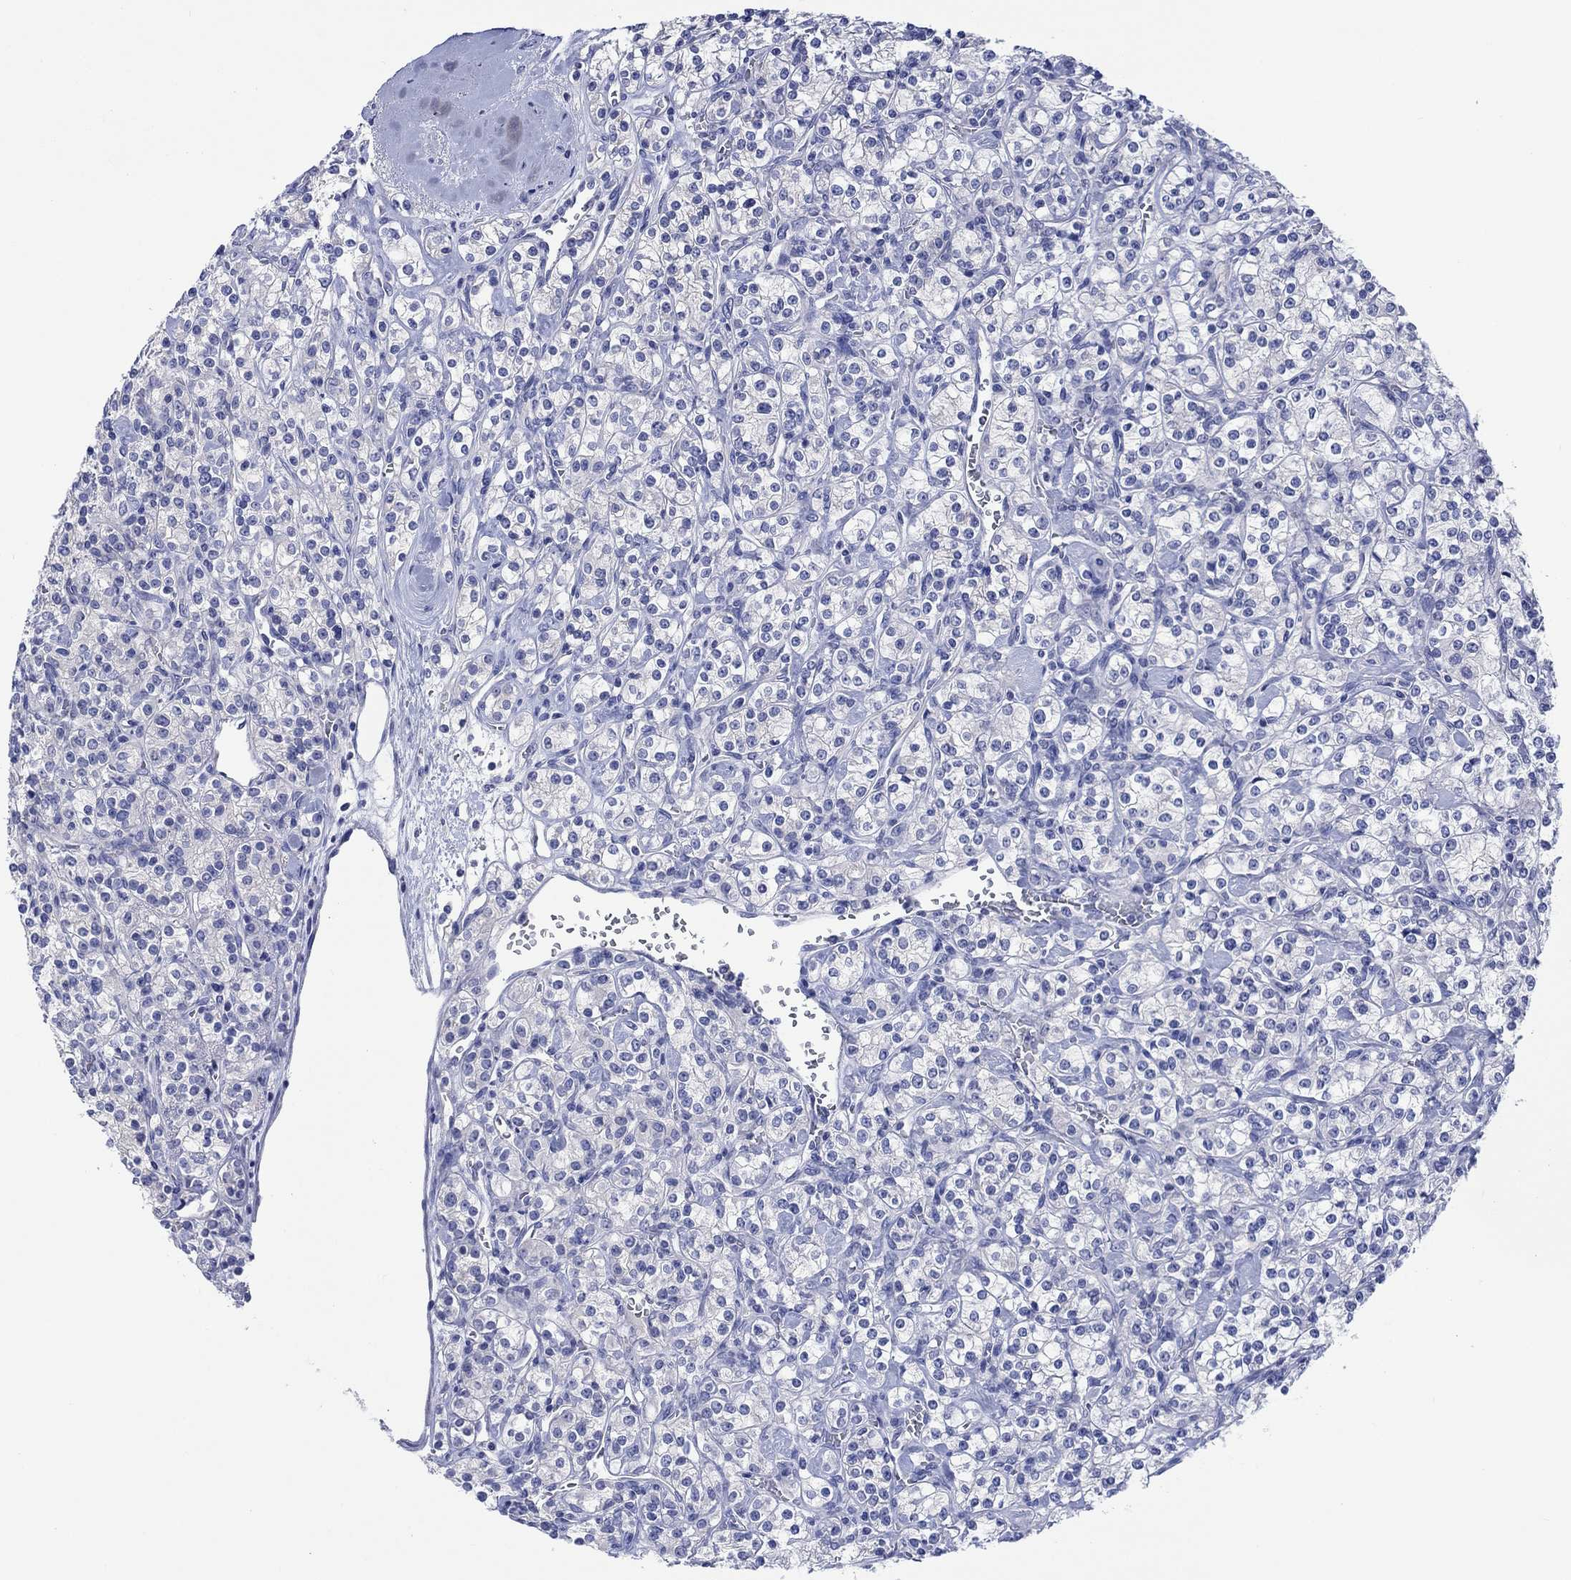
{"staining": {"intensity": "negative", "quantity": "none", "location": "none"}, "tissue": "renal cancer", "cell_type": "Tumor cells", "image_type": "cancer", "snomed": [{"axis": "morphology", "description": "Adenocarcinoma, NOS"}, {"axis": "topography", "description": "Kidney"}], "caption": "There is no significant staining in tumor cells of renal cancer (adenocarcinoma). (DAB immunohistochemistry (IHC) with hematoxylin counter stain).", "gene": "TOMM20L", "patient": {"sex": "male", "age": 77}}